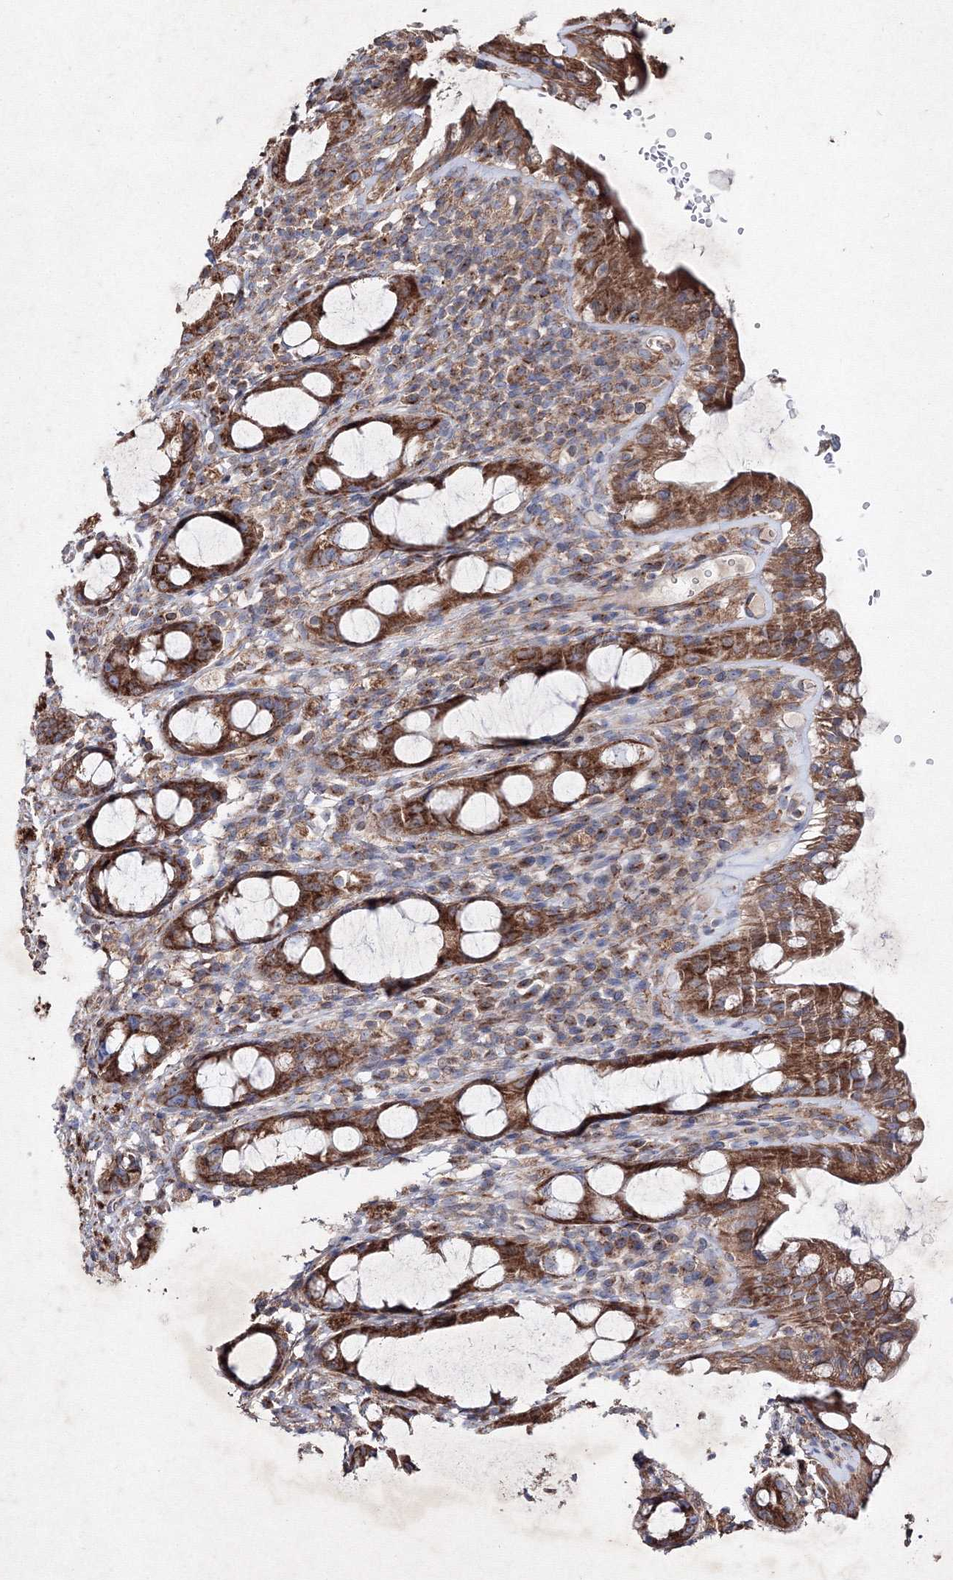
{"staining": {"intensity": "strong", "quantity": ">75%", "location": "cytoplasmic/membranous"}, "tissue": "rectum", "cell_type": "Glandular cells", "image_type": "normal", "snomed": [{"axis": "morphology", "description": "Normal tissue, NOS"}, {"axis": "topography", "description": "Rectum"}], "caption": "DAB (3,3'-diaminobenzidine) immunohistochemical staining of normal human rectum demonstrates strong cytoplasmic/membranous protein staining in about >75% of glandular cells. Nuclei are stained in blue.", "gene": "GFM1", "patient": {"sex": "male", "age": 44}}